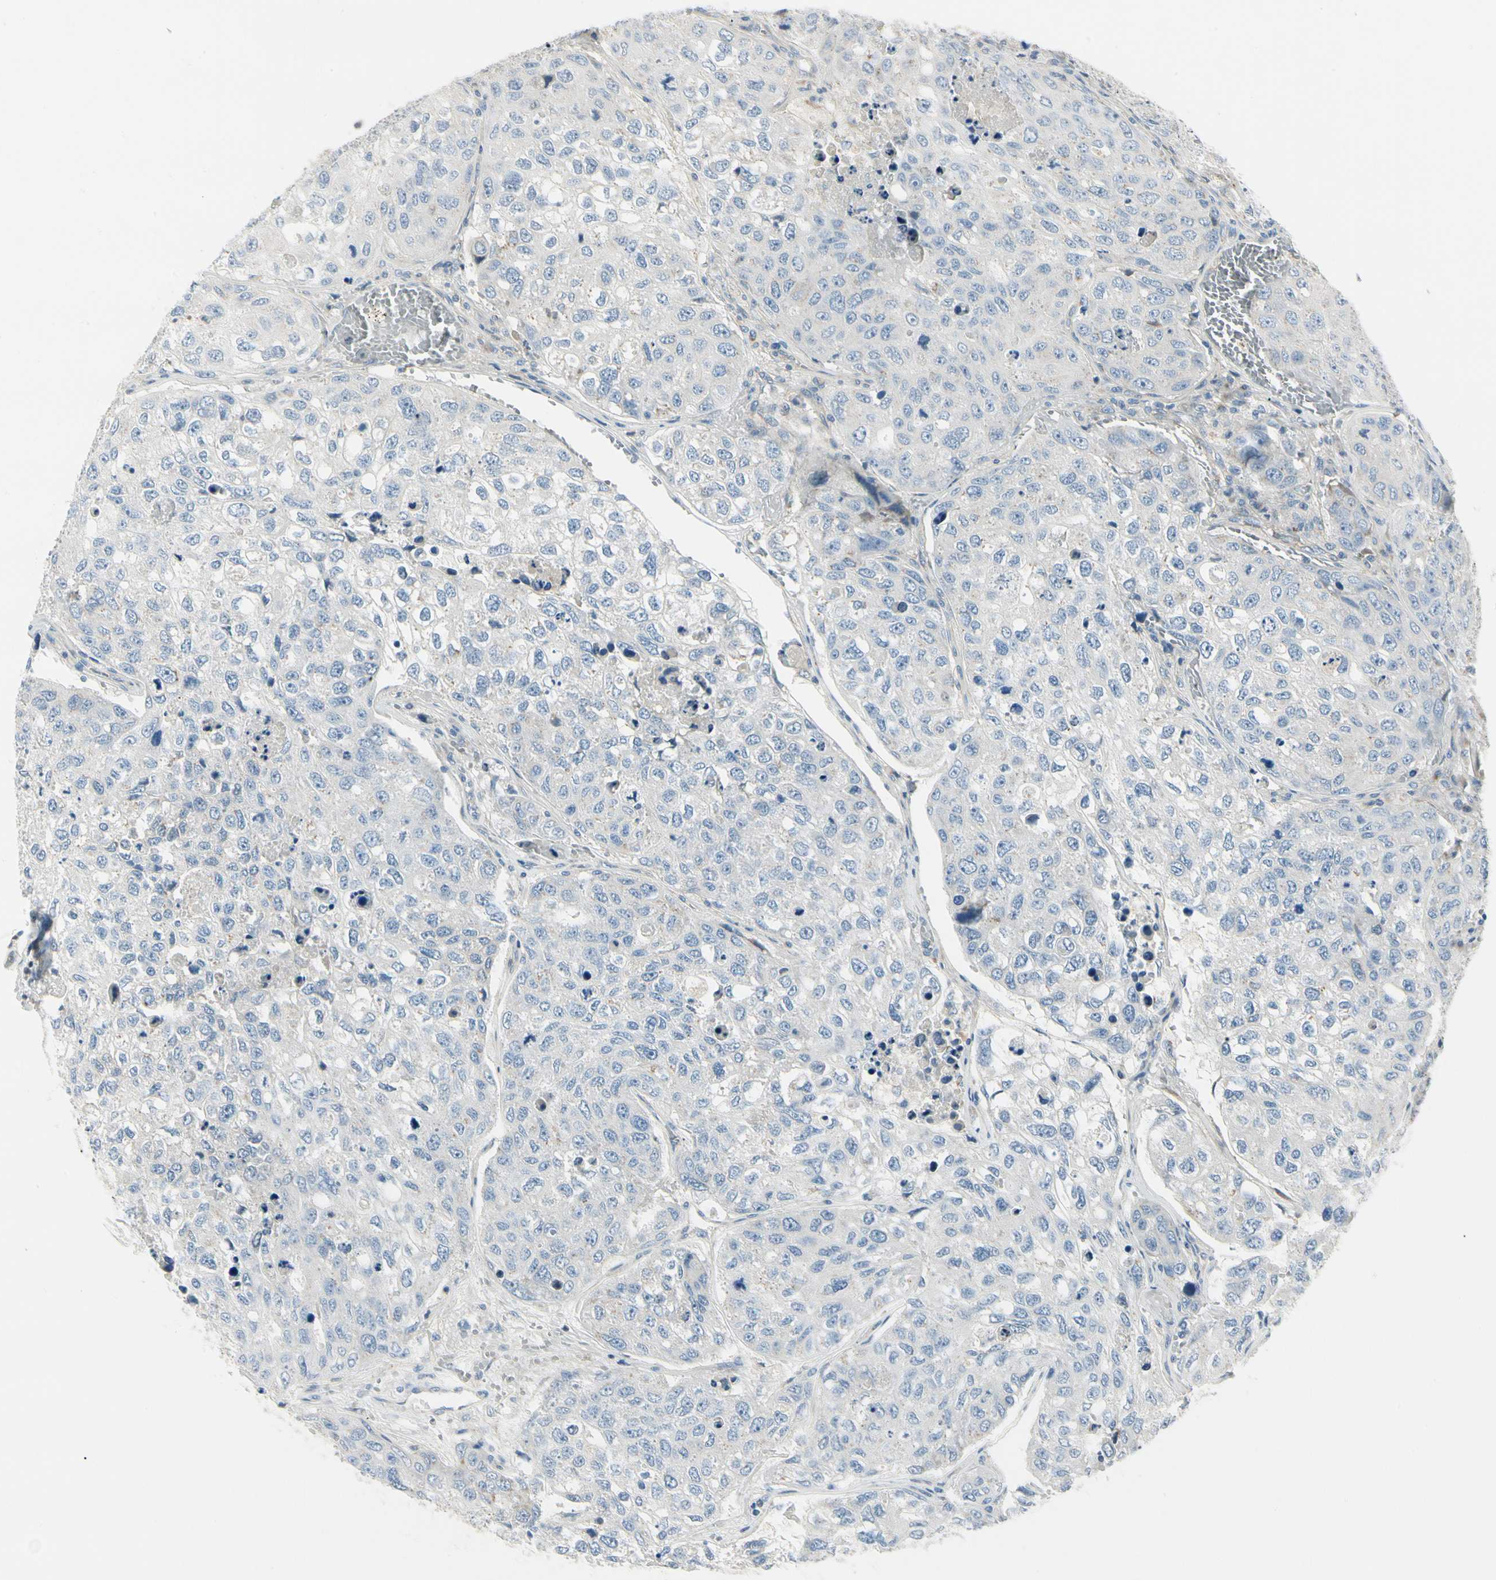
{"staining": {"intensity": "negative", "quantity": "none", "location": "none"}, "tissue": "urothelial cancer", "cell_type": "Tumor cells", "image_type": "cancer", "snomed": [{"axis": "morphology", "description": "Urothelial carcinoma, High grade"}, {"axis": "topography", "description": "Lymph node"}, {"axis": "topography", "description": "Urinary bladder"}], "caption": "Protein analysis of high-grade urothelial carcinoma demonstrates no significant expression in tumor cells.", "gene": "ABCA3", "patient": {"sex": "male", "age": 51}}